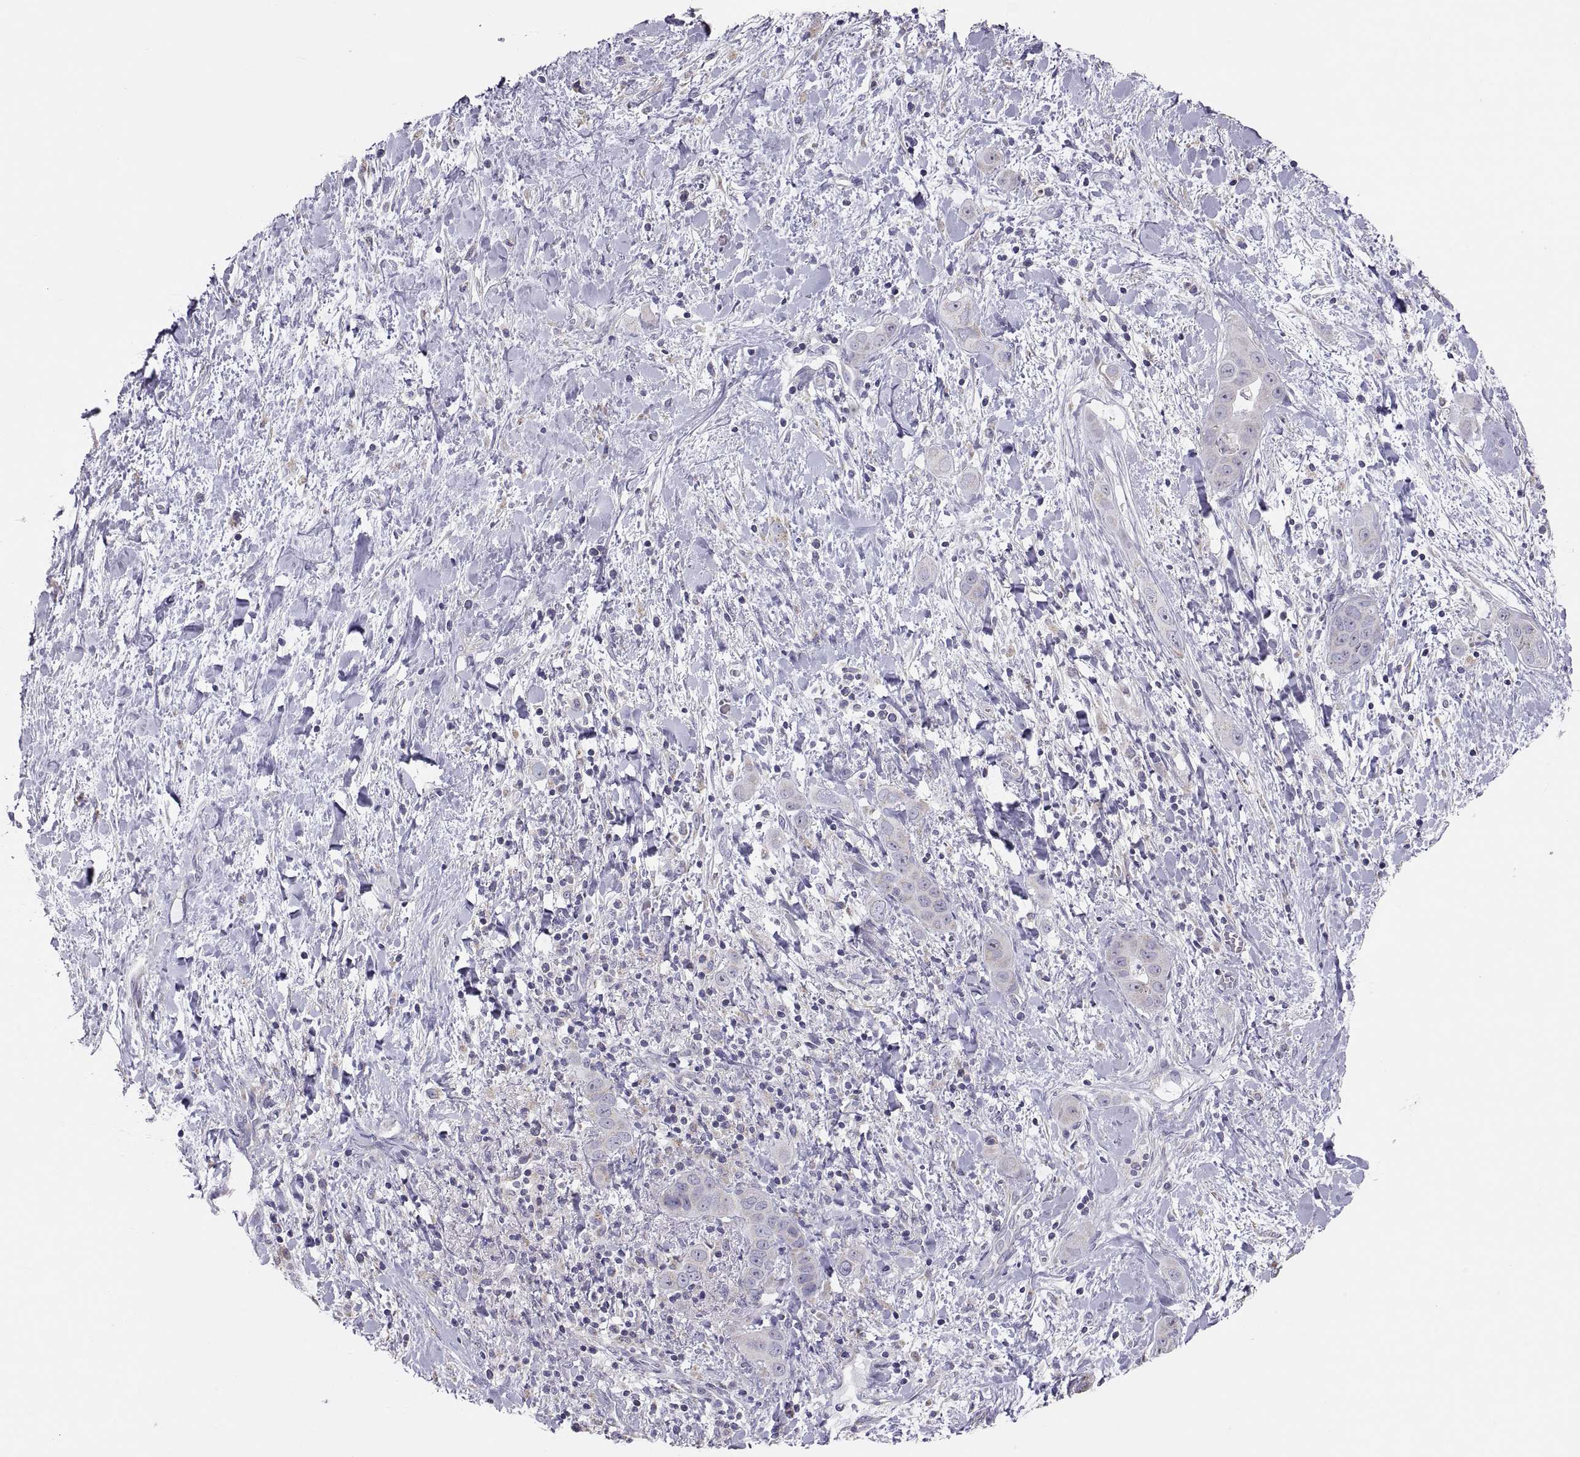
{"staining": {"intensity": "negative", "quantity": "none", "location": "none"}, "tissue": "liver cancer", "cell_type": "Tumor cells", "image_type": "cancer", "snomed": [{"axis": "morphology", "description": "Cholangiocarcinoma"}, {"axis": "topography", "description": "Liver"}], "caption": "High power microscopy image of an IHC image of liver cholangiocarcinoma, revealing no significant staining in tumor cells. The staining was performed using DAB to visualize the protein expression in brown, while the nuclei were stained in blue with hematoxylin (Magnification: 20x).", "gene": "TNNC1", "patient": {"sex": "female", "age": 52}}